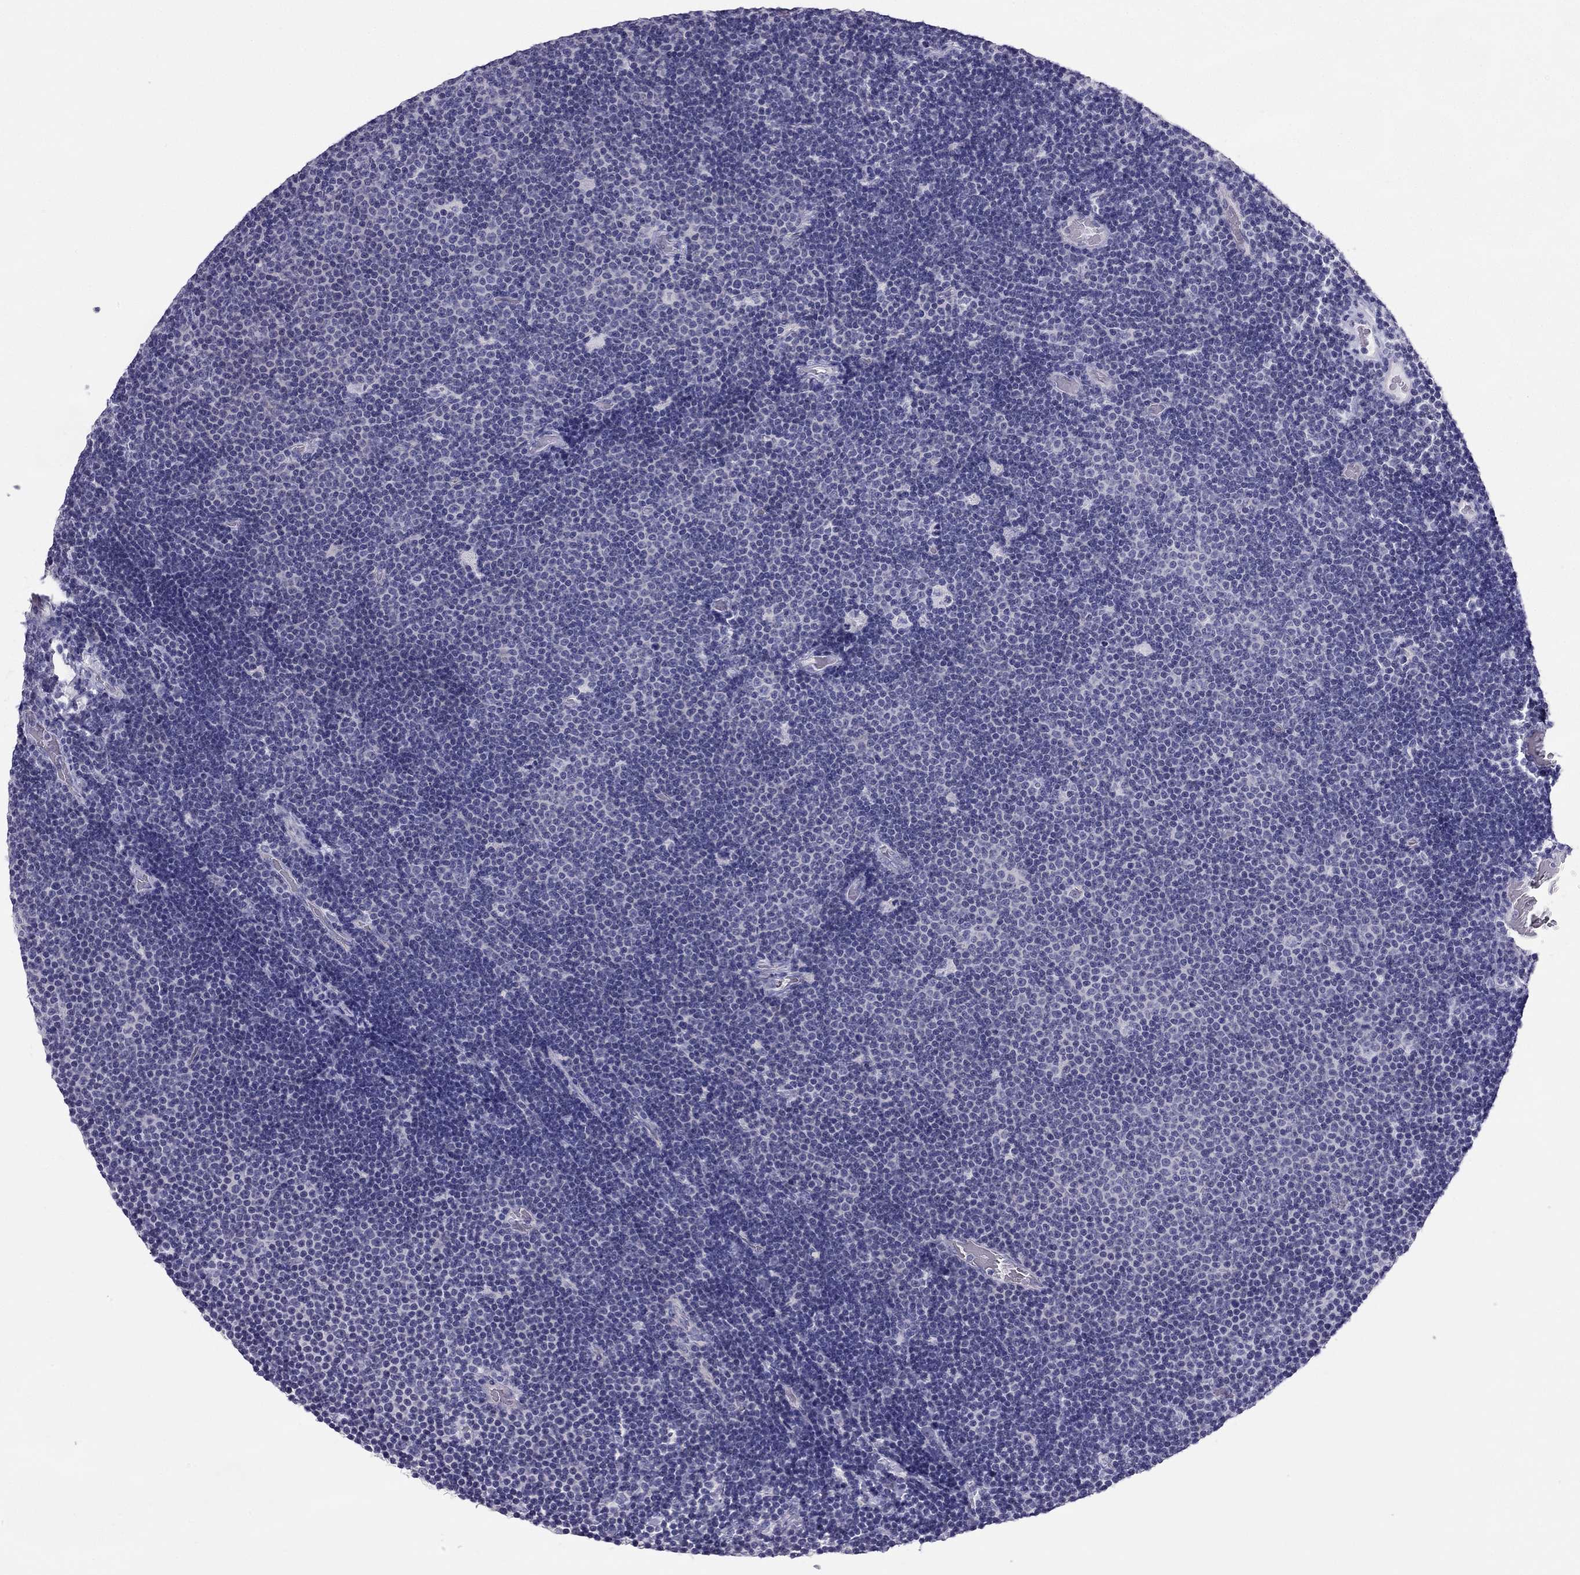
{"staining": {"intensity": "negative", "quantity": "none", "location": "none"}, "tissue": "lymphoma", "cell_type": "Tumor cells", "image_type": "cancer", "snomed": [{"axis": "morphology", "description": "Malignant lymphoma, non-Hodgkin's type, Low grade"}, {"axis": "topography", "description": "Brain"}], "caption": "Lymphoma was stained to show a protein in brown. There is no significant positivity in tumor cells.", "gene": "PDE6A", "patient": {"sex": "female", "age": 66}}